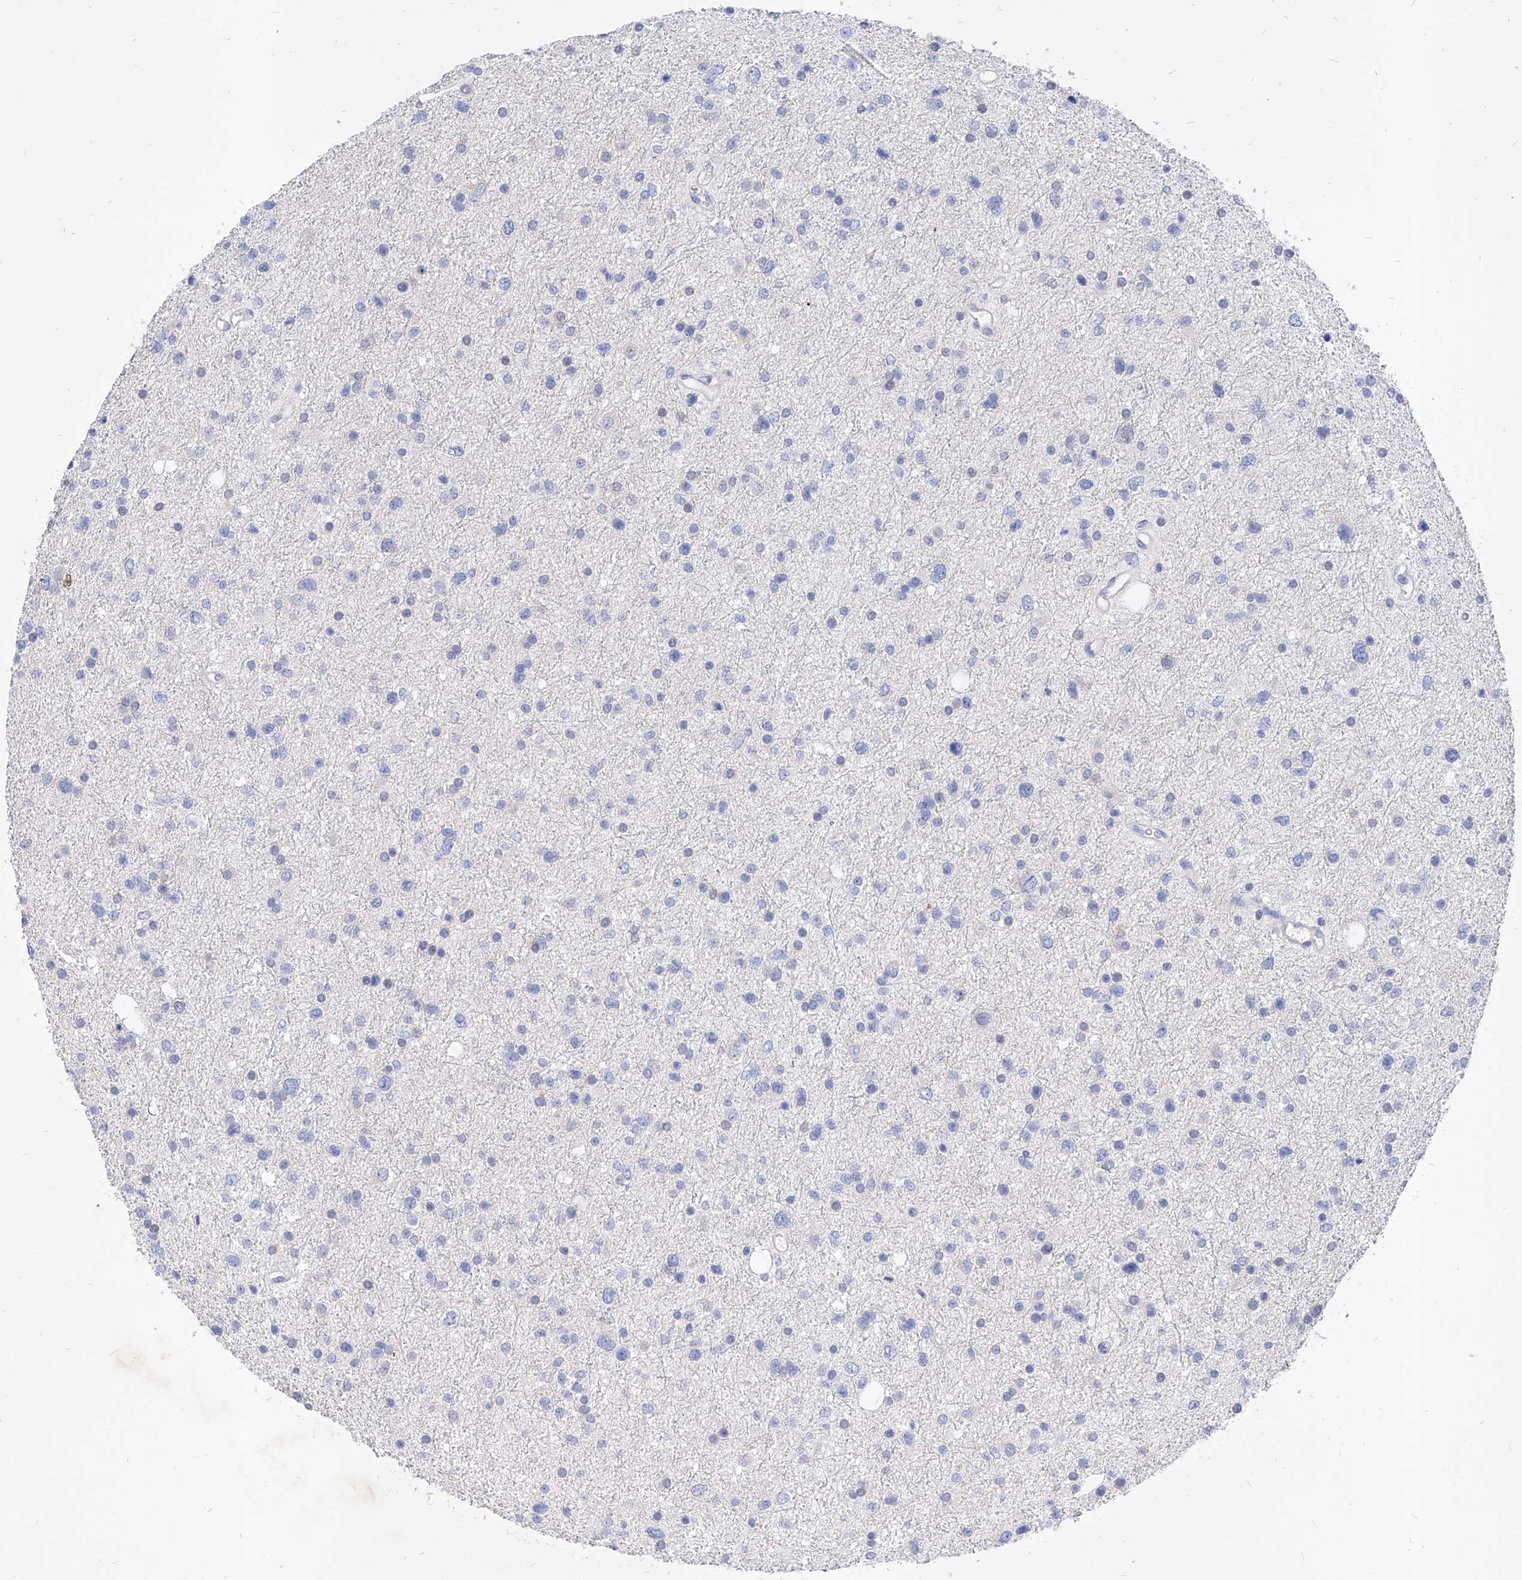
{"staining": {"intensity": "negative", "quantity": "none", "location": "none"}, "tissue": "glioma", "cell_type": "Tumor cells", "image_type": "cancer", "snomed": [{"axis": "morphology", "description": "Glioma, malignant, Low grade"}, {"axis": "topography", "description": "Brain"}], "caption": "This is a histopathology image of immunohistochemistry staining of glioma, which shows no staining in tumor cells.", "gene": "VAX1", "patient": {"sex": "female", "age": 37}}